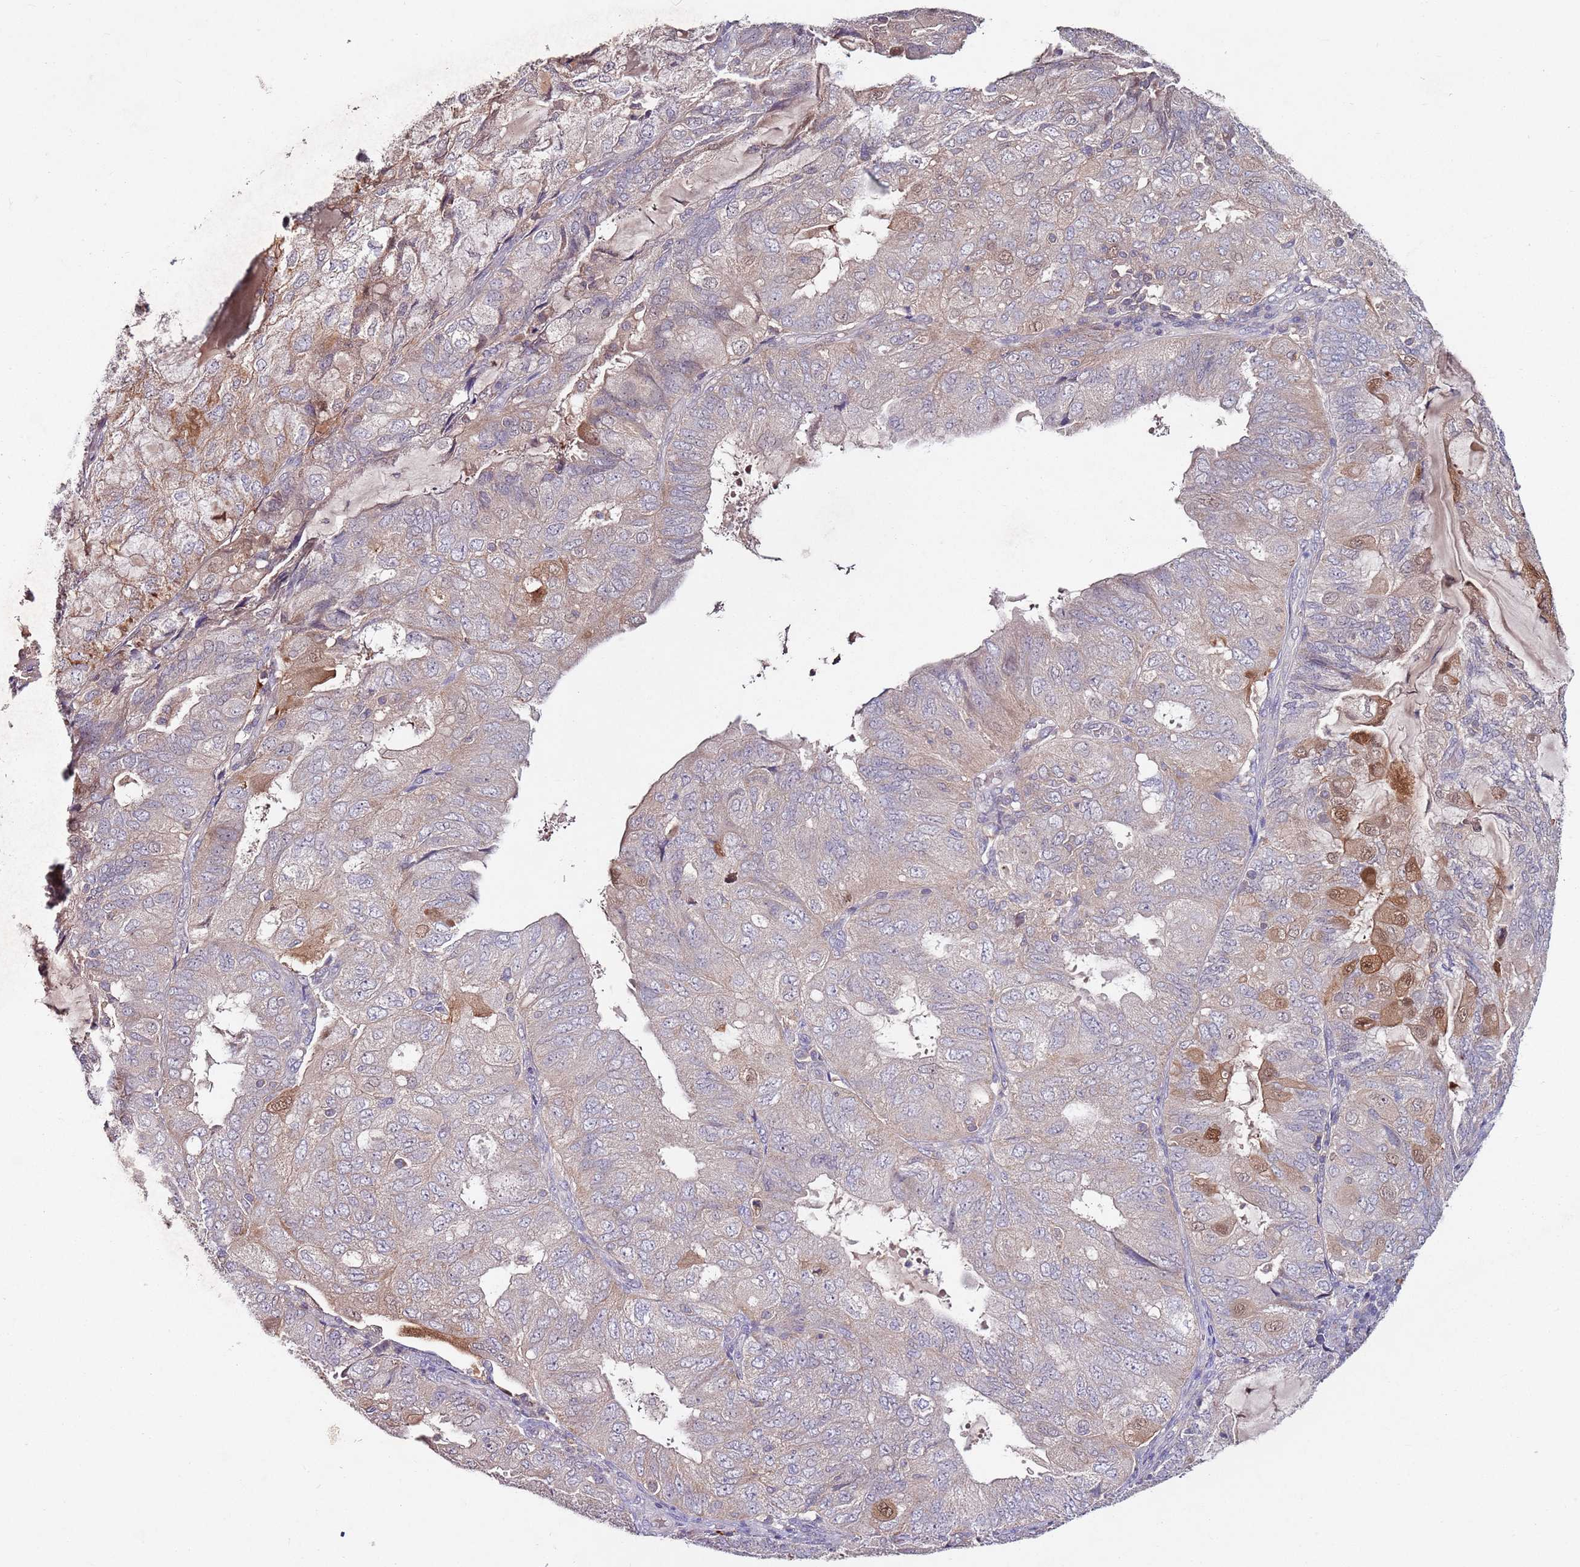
{"staining": {"intensity": "moderate", "quantity": "<25%", "location": "cytoplasmic/membranous,nuclear"}, "tissue": "endometrial cancer", "cell_type": "Tumor cells", "image_type": "cancer", "snomed": [{"axis": "morphology", "description": "Adenocarcinoma, NOS"}, {"axis": "topography", "description": "Endometrium"}], "caption": "A micrograph of endometrial cancer stained for a protein displays moderate cytoplasmic/membranous and nuclear brown staining in tumor cells.", "gene": "NRDE2", "patient": {"sex": "female", "age": 81}}